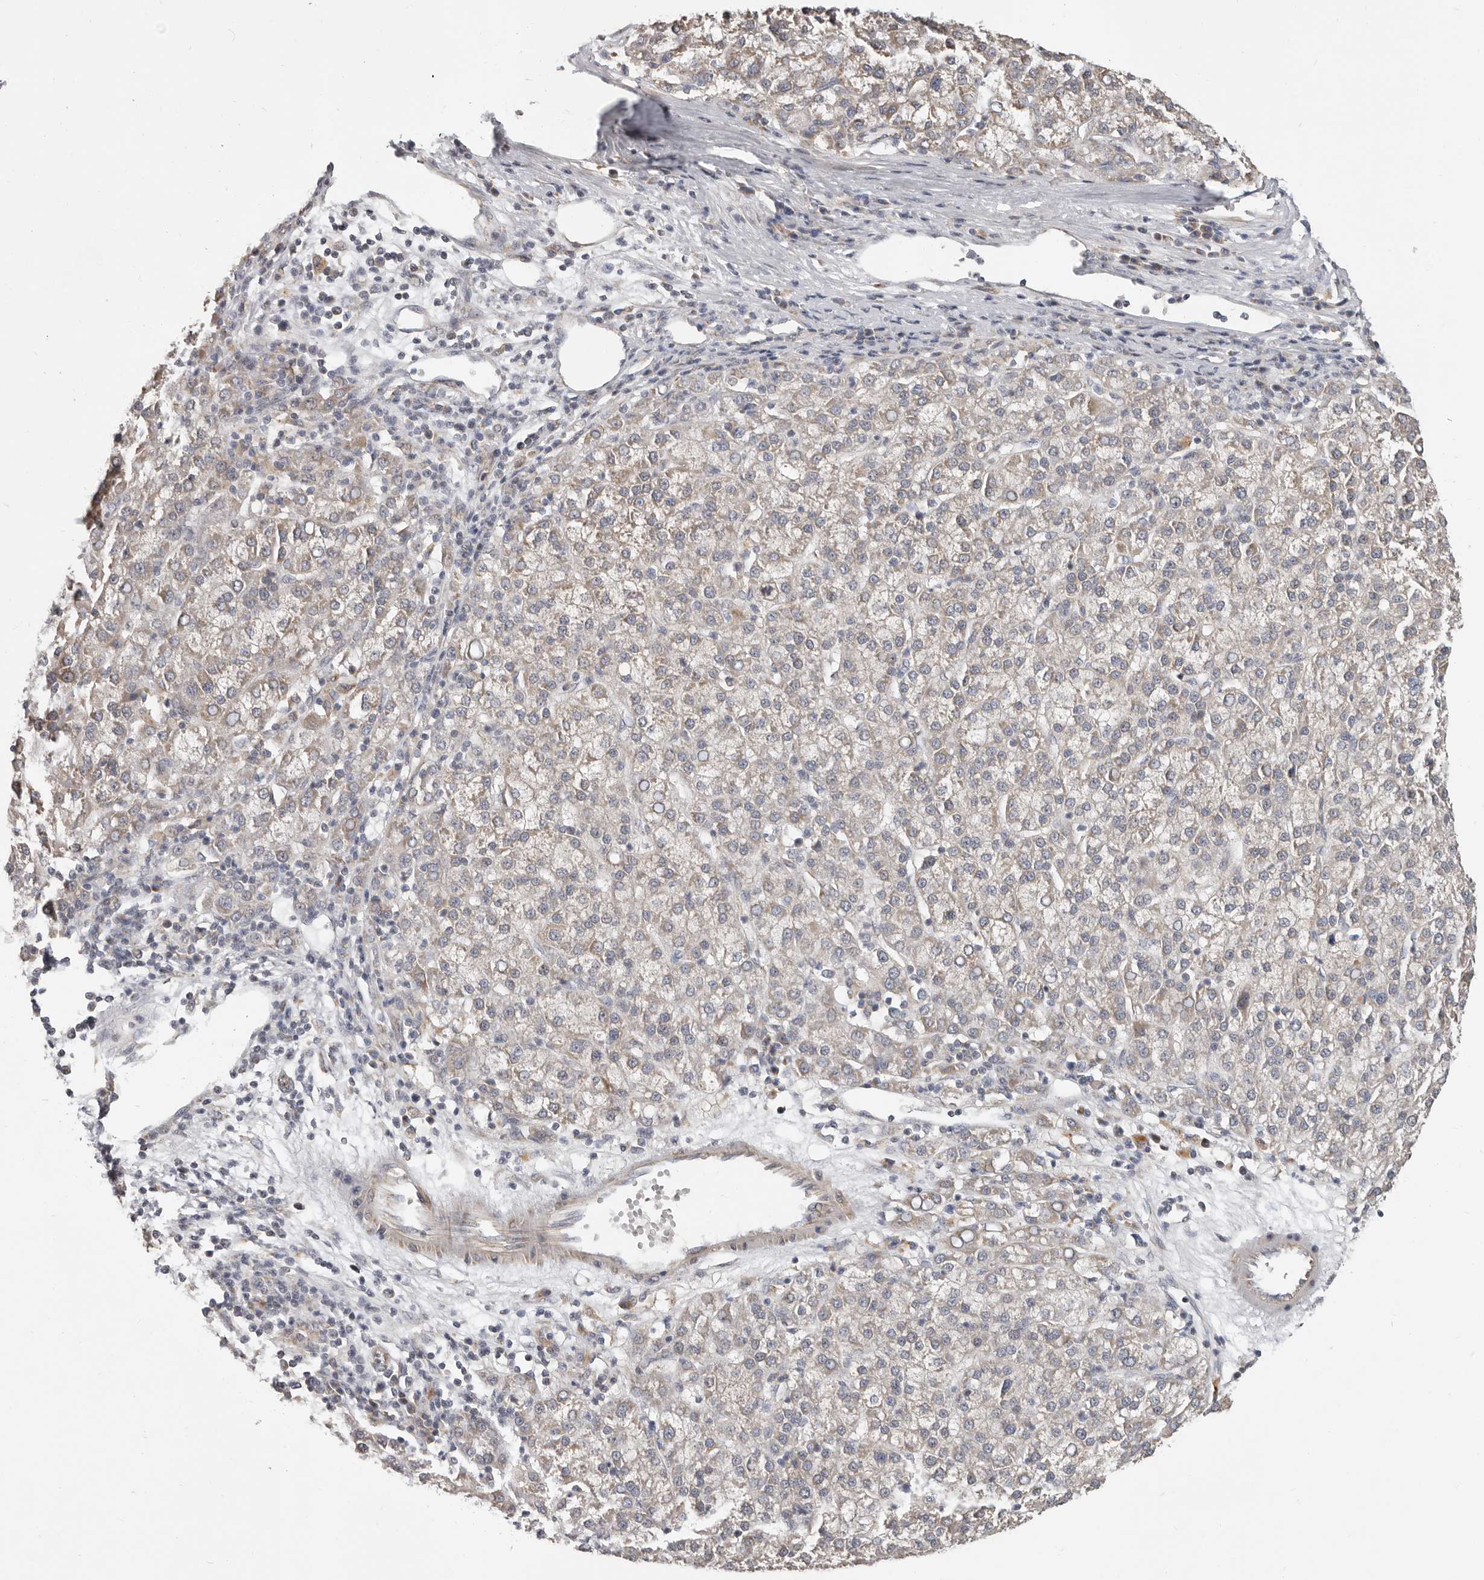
{"staining": {"intensity": "weak", "quantity": "<25%", "location": "cytoplasmic/membranous"}, "tissue": "liver cancer", "cell_type": "Tumor cells", "image_type": "cancer", "snomed": [{"axis": "morphology", "description": "Carcinoma, Hepatocellular, NOS"}, {"axis": "topography", "description": "Liver"}], "caption": "Tumor cells show no significant protein expression in liver cancer (hepatocellular carcinoma). The staining is performed using DAB (3,3'-diaminobenzidine) brown chromogen with nuclei counter-stained in using hematoxylin.", "gene": "UNK", "patient": {"sex": "female", "age": 58}}